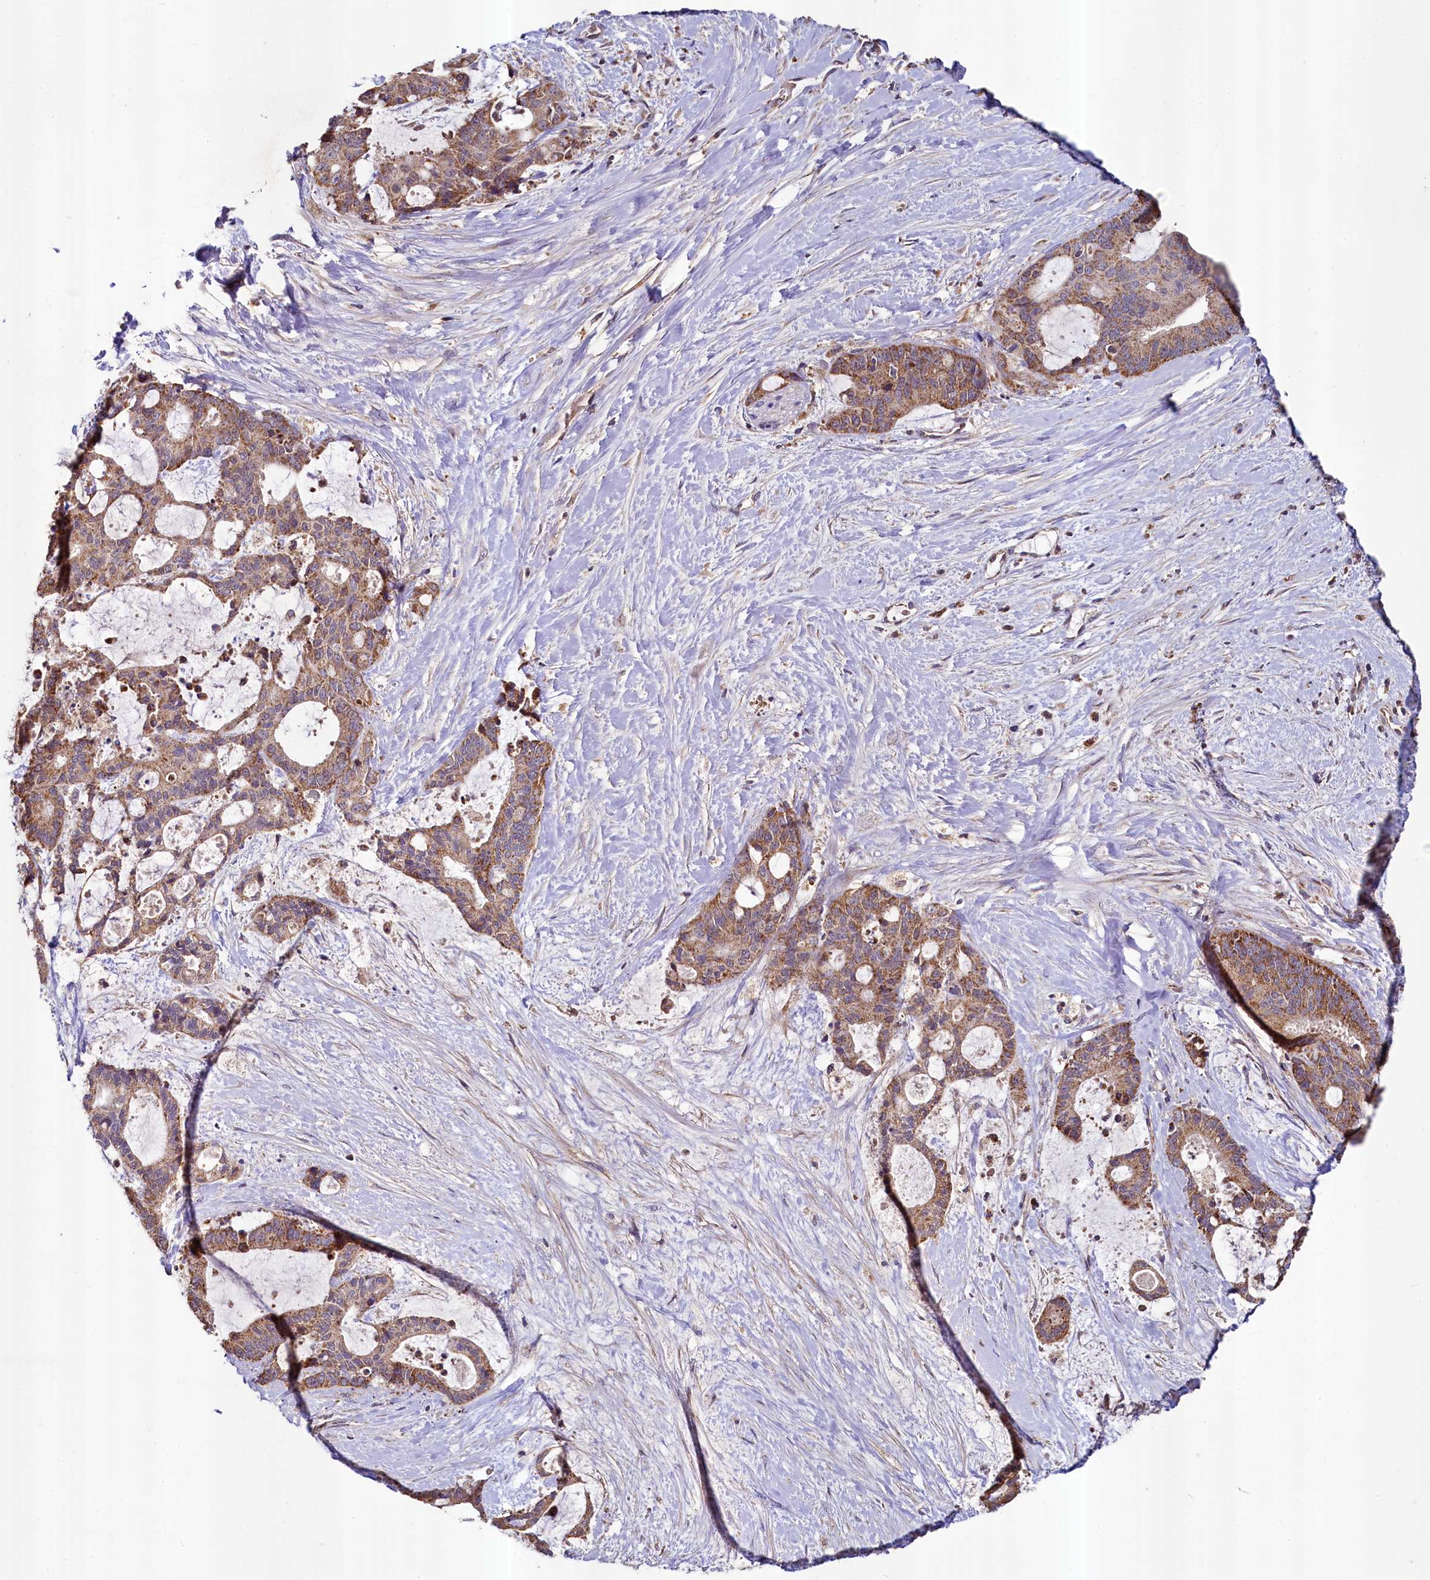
{"staining": {"intensity": "moderate", "quantity": ">75%", "location": "cytoplasmic/membranous"}, "tissue": "liver cancer", "cell_type": "Tumor cells", "image_type": "cancer", "snomed": [{"axis": "morphology", "description": "Normal tissue, NOS"}, {"axis": "morphology", "description": "Cholangiocarcinoma"}, {"axis": "topography", "description": "Liver"}, {"axis": "topography", "description": "Peripheral nerve tissue"}], "caption": "Liver cholangiocarcinoma stained with DAB (3,3'-diaminobenzidine) immunohistochemistry reveals medium levels of moderate cytoplasmic/membranous staining in approximately >75% of tumor cells. The protein is shown in brown color, while the nuclei are stained blue.", "gene": "METTL4", "patient": {"sex": "female", "age": 73}}